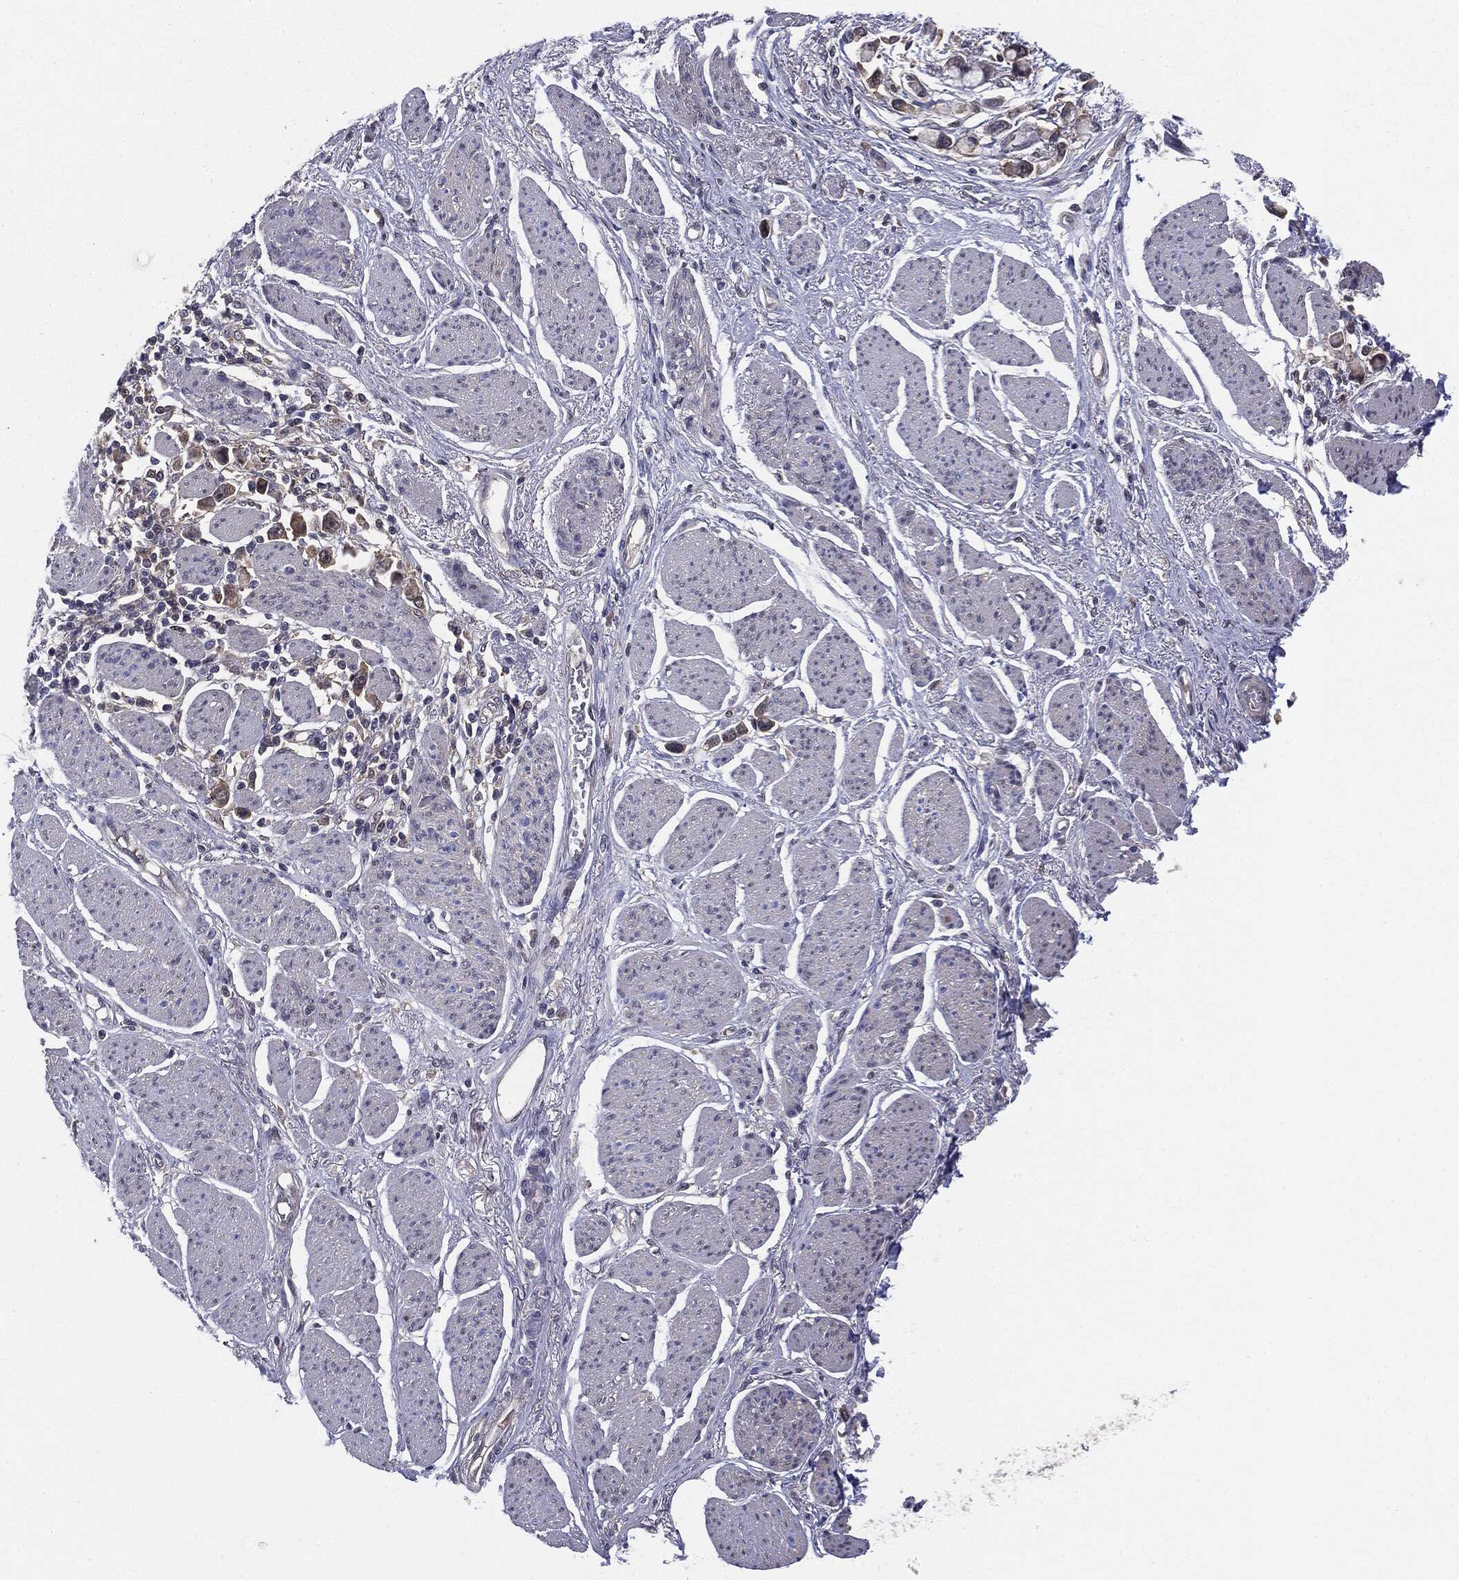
{"staining": {"intensity": "negative", "quantity": "none", "location": "none"}, "tissue": "stomach cancer", "cell_type": "Tumor cells", "image_type": "cancer", "snomed": [{"axis": "morphology", "description": "Adenocarcinoma, NOS"}, {"axis": "topography", "description": "Stomach"}], "caption": "Immunohistochemistry (IHC) histopathology image of human stomach cancer (adenocarcinoma) stained for a protein (brown), which demonstrates no staining in tumor cells.", "gene": "KRT7", "patient": {"sex": "female", "age": 81}}